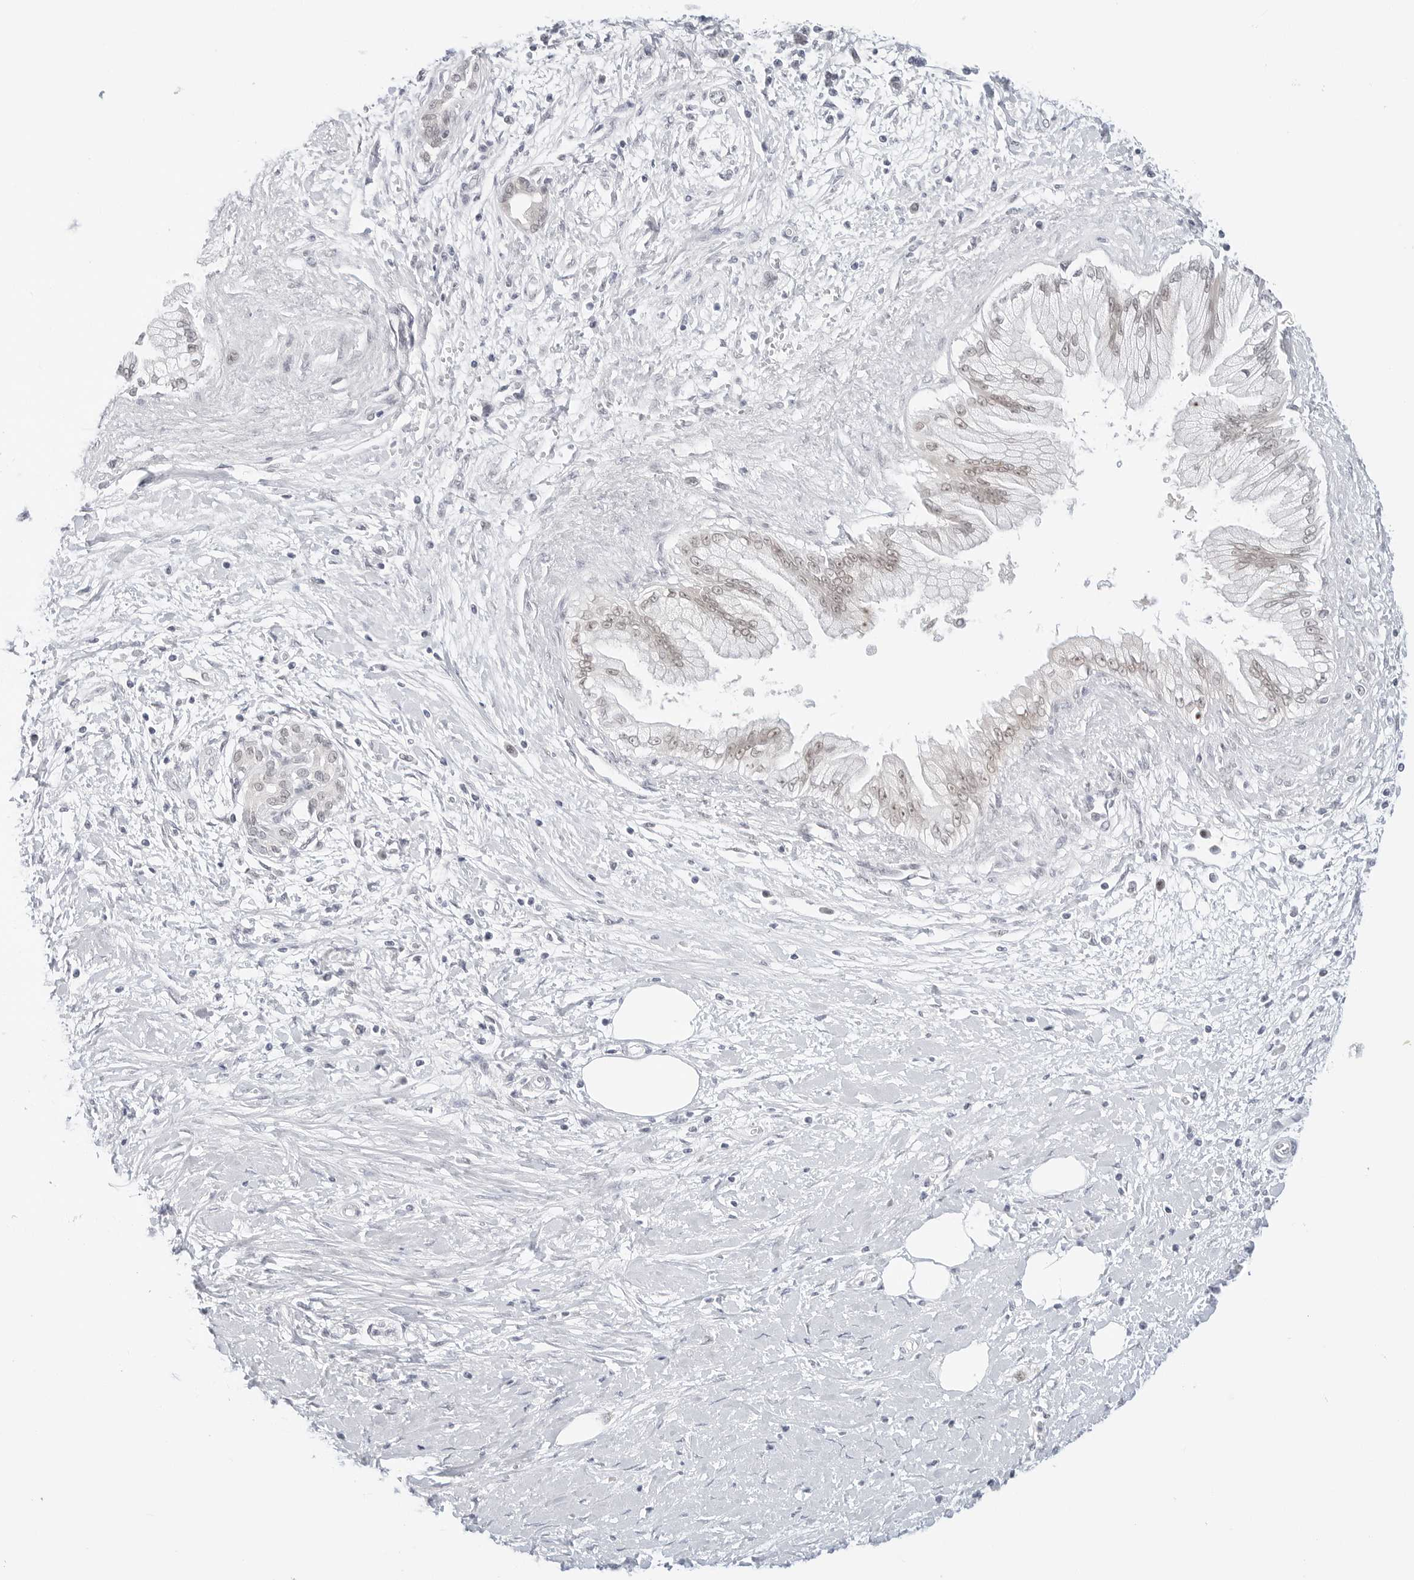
{"staining": {"intensity": "weak", "quantity": "25%-75%", "location": "nuclear"}, "tissue": "pancreatic cancer", "cell_type": "Tumor cells", "image_type": "cancer", "snomed": [{"axis": "morphology", "description": "Adenocarcinoma, NOS"}, {"axis": "topography", "description": "Pancreas"}], "caption": "A low amount of weak nuclear staining is identified in about 25%-75% of tumor cells in adenocarcinoma (pancreatic) tissue. The staining was performed using DAB, with brown indicating positive protein expression. Nuclei are stained blue with hematoxylin.", "gene": "TSEN2", "patient": {"sex": "male", "age": 58}}